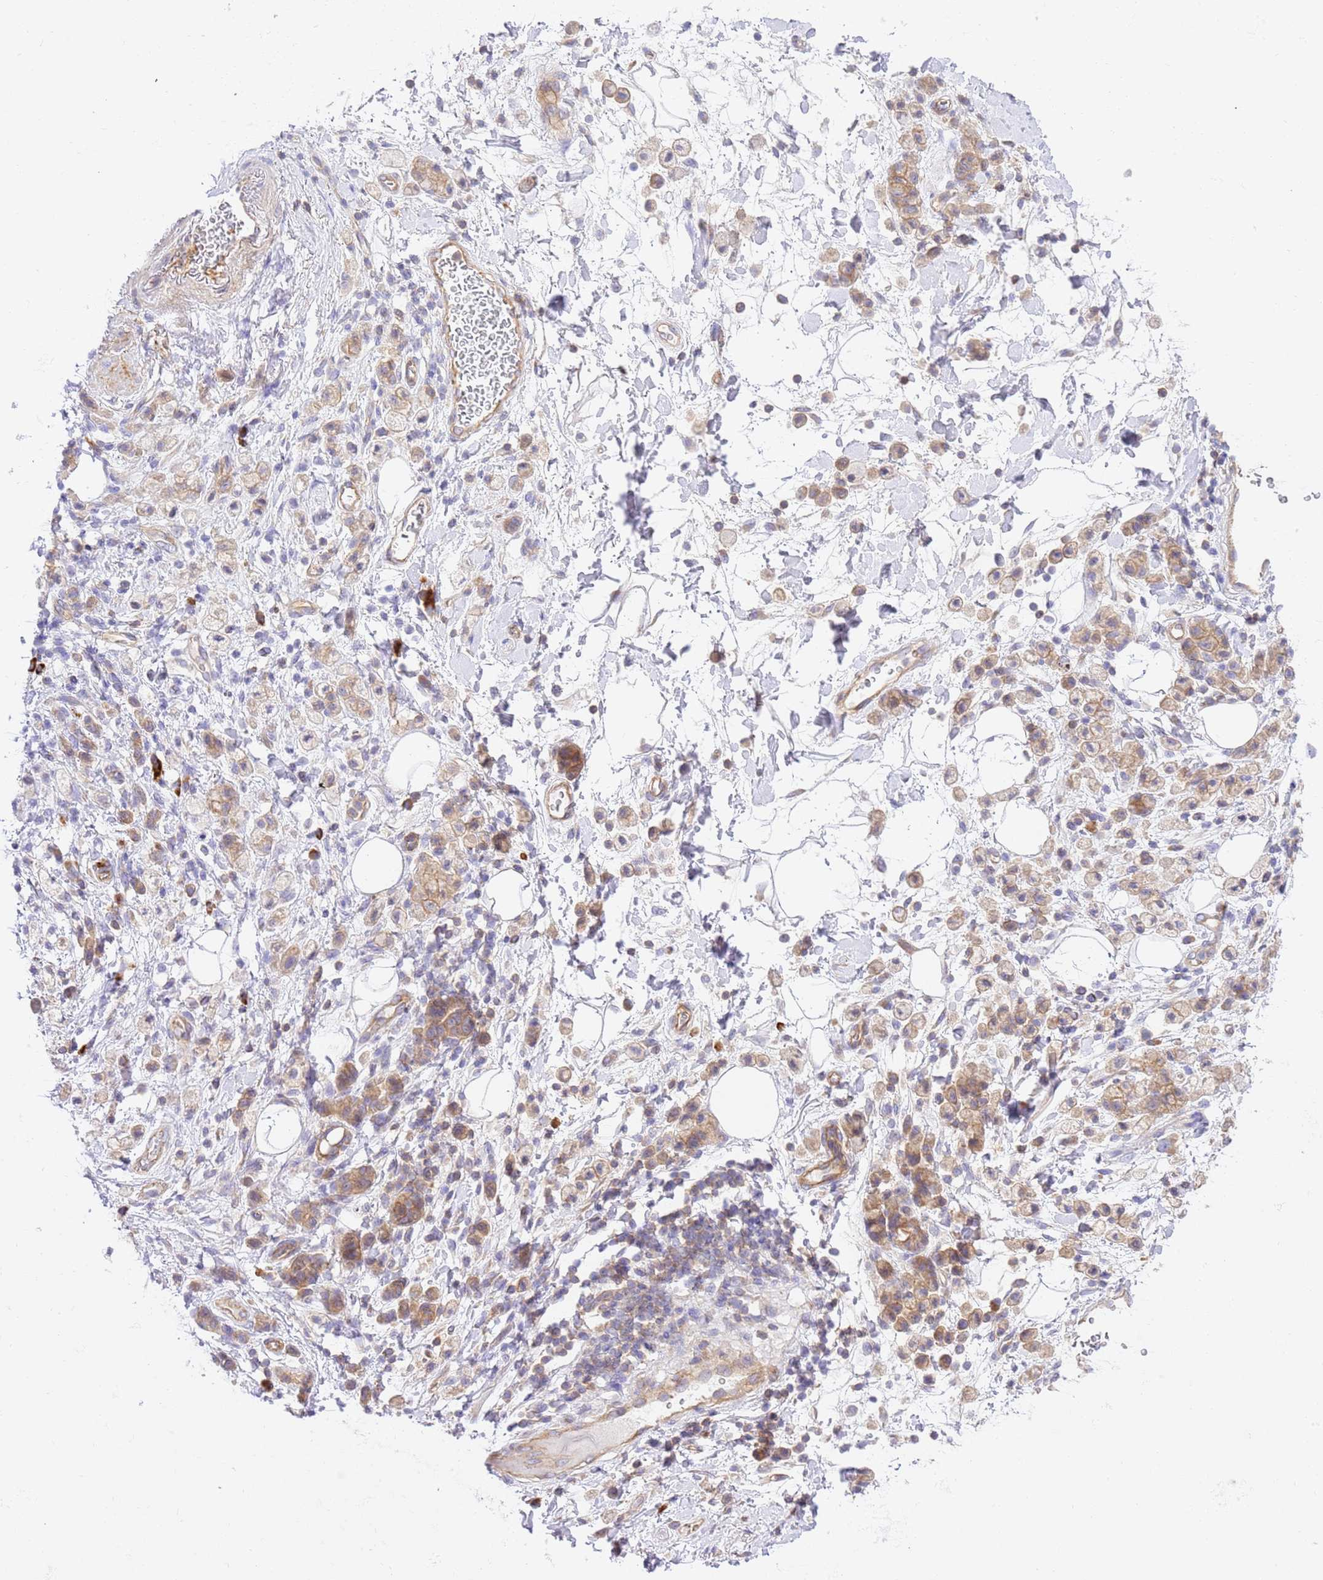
{"staining": {"intensity": "moderate", "quantity": ">75%", "location": "cytoplasmic/membranous"}, "tissue": "stomach cancer", "cell_type": "Tumor cells", "image_type": "cancer", "snomed": [{"axis": "morphology", "description": "Adenocarcinoma, NOS"}, {"axis": "topography", "description": "Stomach"}], "caption": "Human adenocarcinoma (stomach) stained with a brown dye demonstrates moderate cytoplasmic/membranous positive expression in approximately >75% of tumor cells.", "gene": "EFCAB8", "patient": {"sex": "male", "age": 77}}